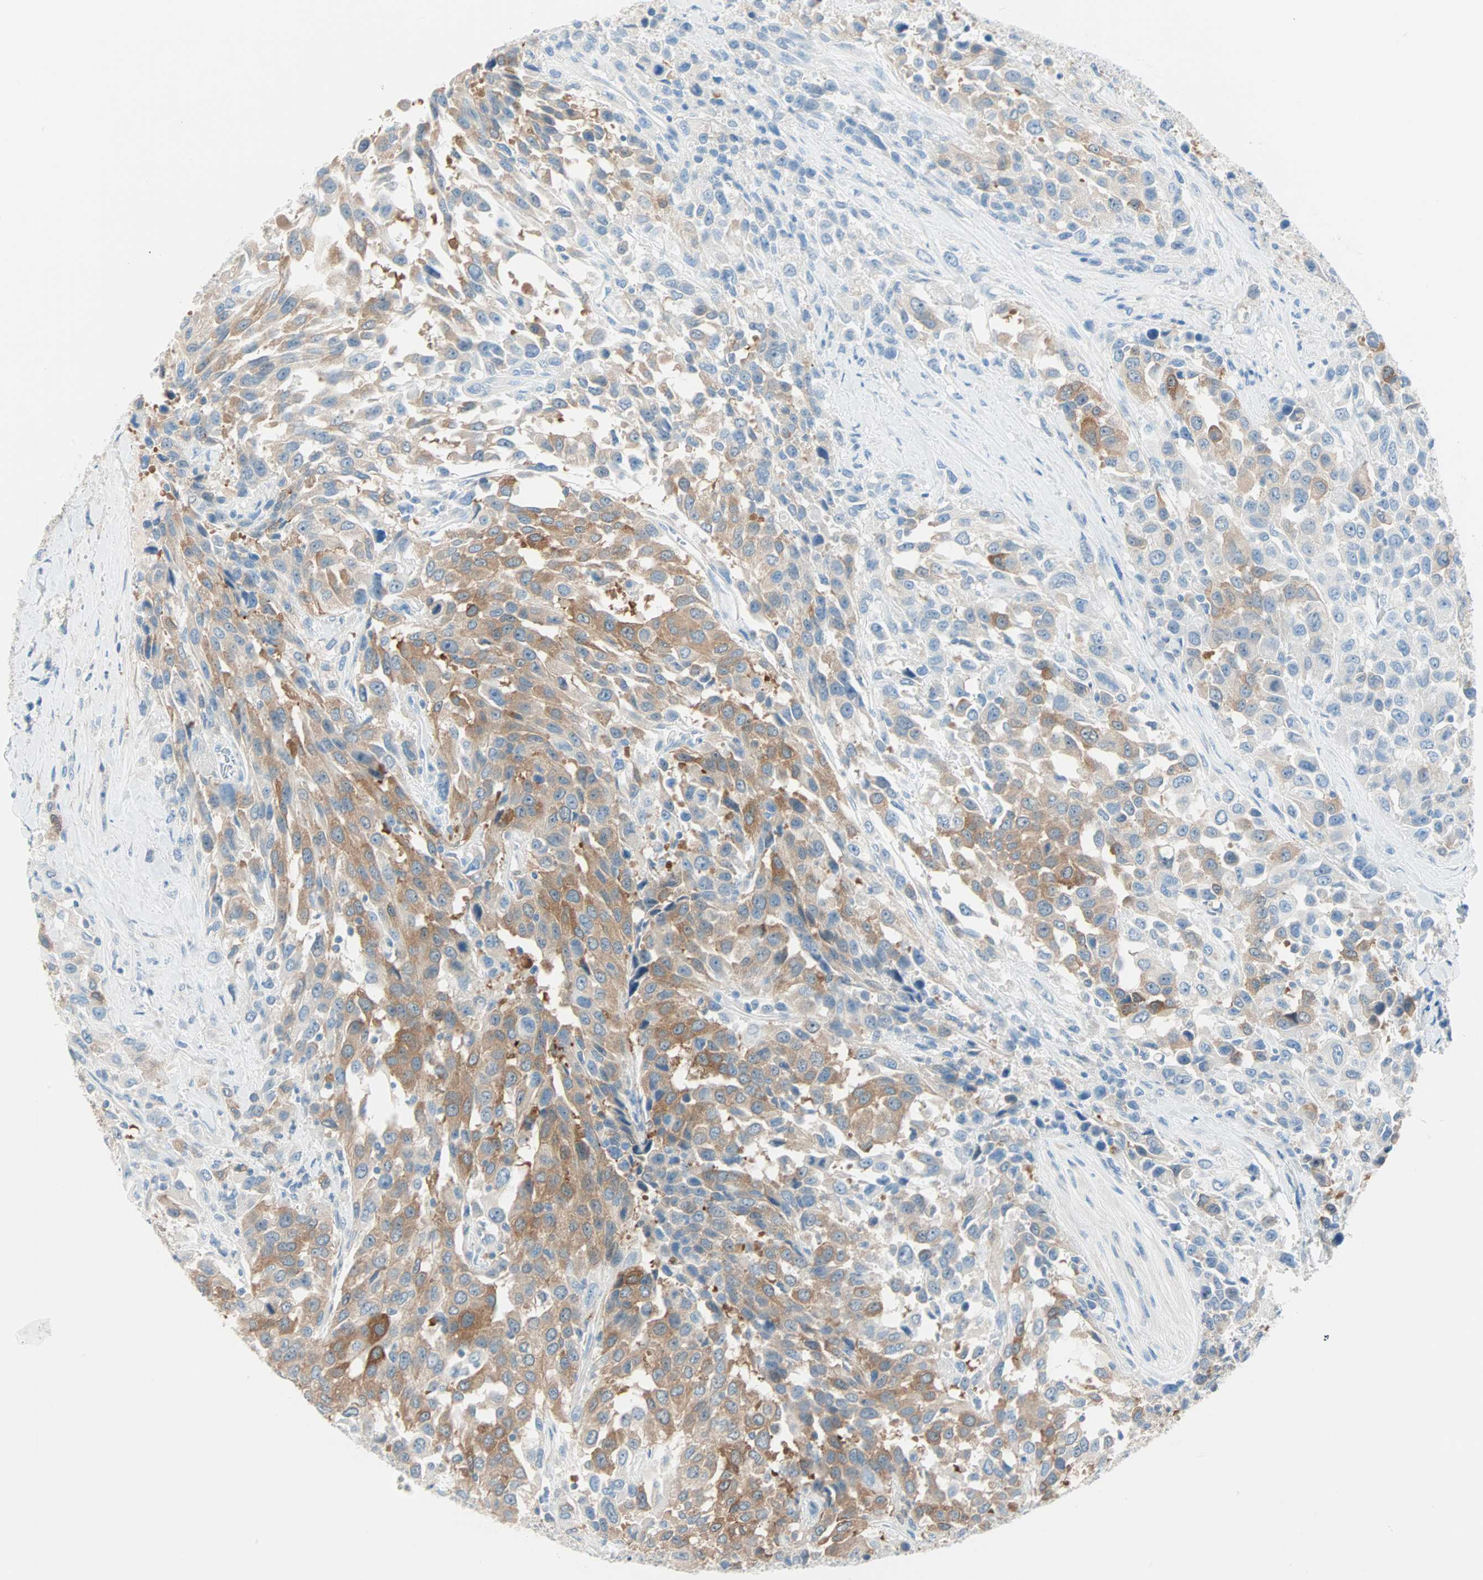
{"staining": {"intensity": "moderate", "quantity": "25%-75%", "location": "cytoplasmic/membranous"}, "tissue": "urothelial cancer", "cell_type": "Tumor cells", "image_type": "cancer", "snomed": [{"axis": "morphology", "description": "Urothelial carcinoma, High grade"}, {"axis": "topography", "description": "Urinary bladder"}], "caption": "Immunohistochemical staining of urothelial carcinoma (high-grade) displays medium levels of moderate cytoplasmic/membranous expression in about 25%-75% of tumor cells. (DAB = brown stain, brightfield microscopy at high magnification).", "gene": "ATF6", "patient": {"sex": "female", "age": 80}}